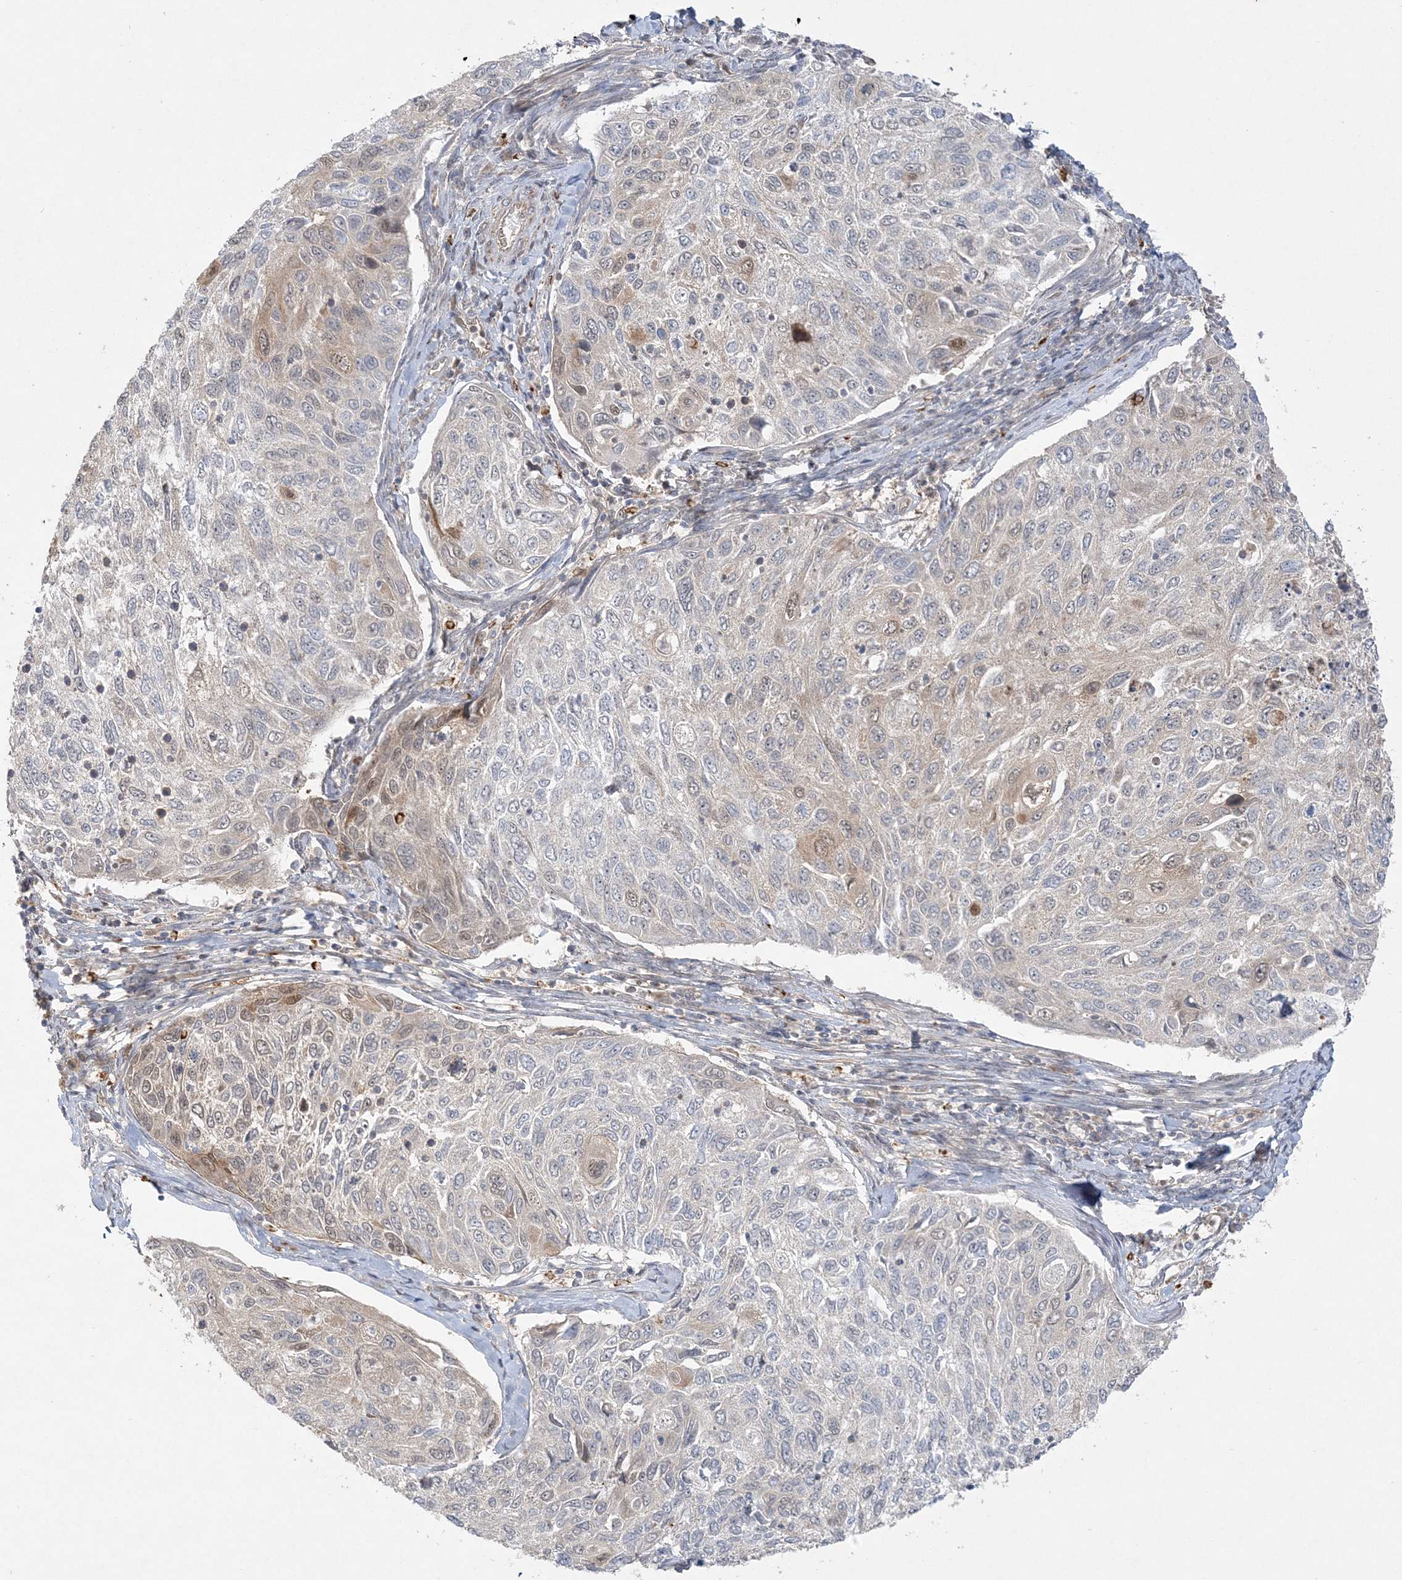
{"staining": {"intensity": "weak", "quantity": "25%-75%", "location": "cytoplasmic/membranous,nuclear"}, "tissue": "cervical cancer", "cell_type": "Tumor cells", "image_type": "cancer", "snomed": [{"axis": "morphology", "description": "Squamous cell carcinoma, NOS"}, {"axis": "topography", "description": "Cervix"}], "caption": "A histopathology image of human cervical cancer stained for a protein reveals weak cytoplasmic/membranous and nuclear brown staining in tumor cells.", "gene": "INPP1", "patient": {"sex": "female", "age": 70}}